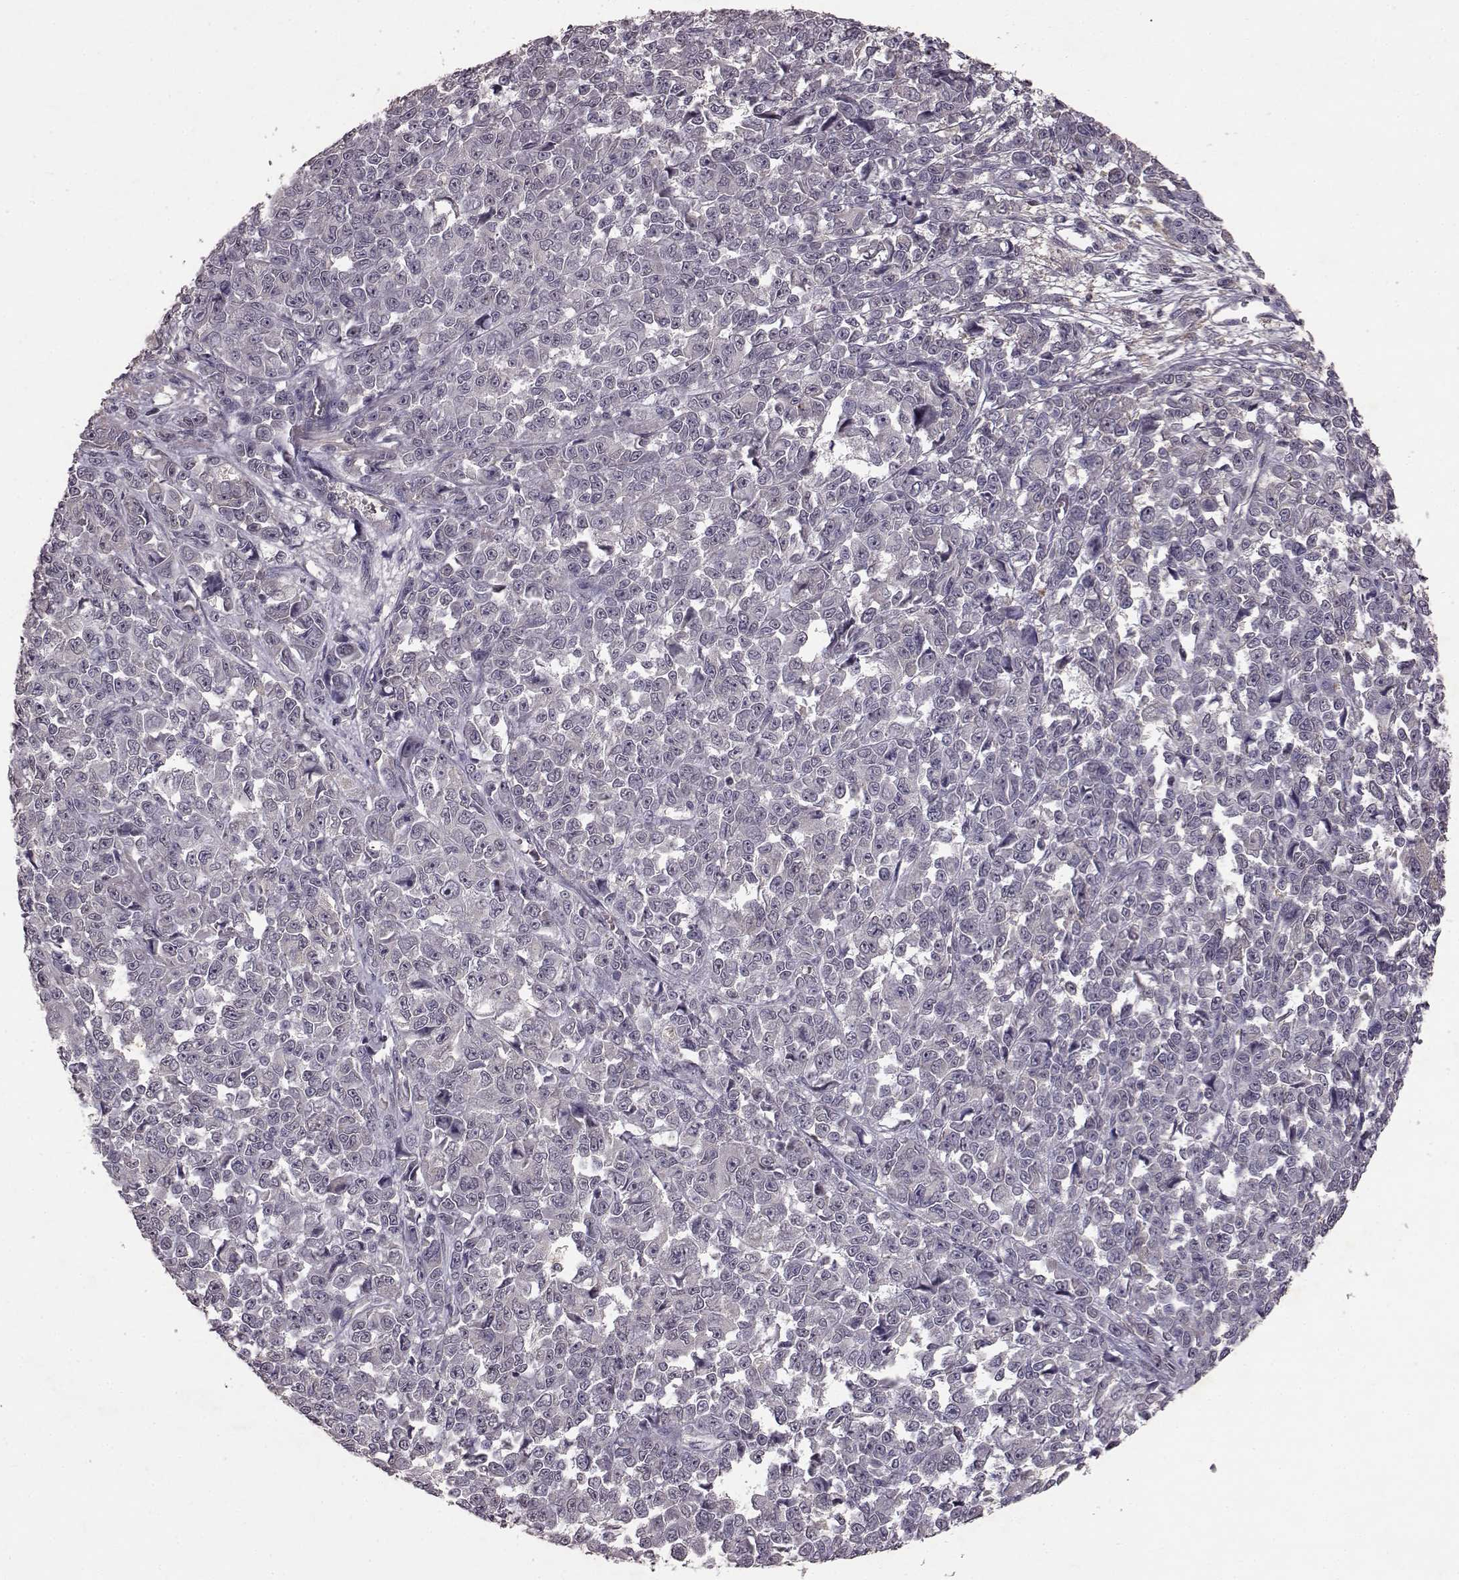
{"staining": {"intensity": "negative", "quantity": "none", "location": "none"}, "tissue": "melanoma", "cell_type": "Tumor cells", "image_type": "cancer", "snomed": [{"axis": "morphology", "description": "Malignant melanoma, NOS"}, {"axis": "topography", "description": "Skin"}], "caption": "Immunohistochemistry of human malignant melanoma shows no staining in tumor cells. (IHC, brightfield microscopy, high magnification).", "gene": "FRRS1L", "patient": {"sex": "female", "age": 95}}